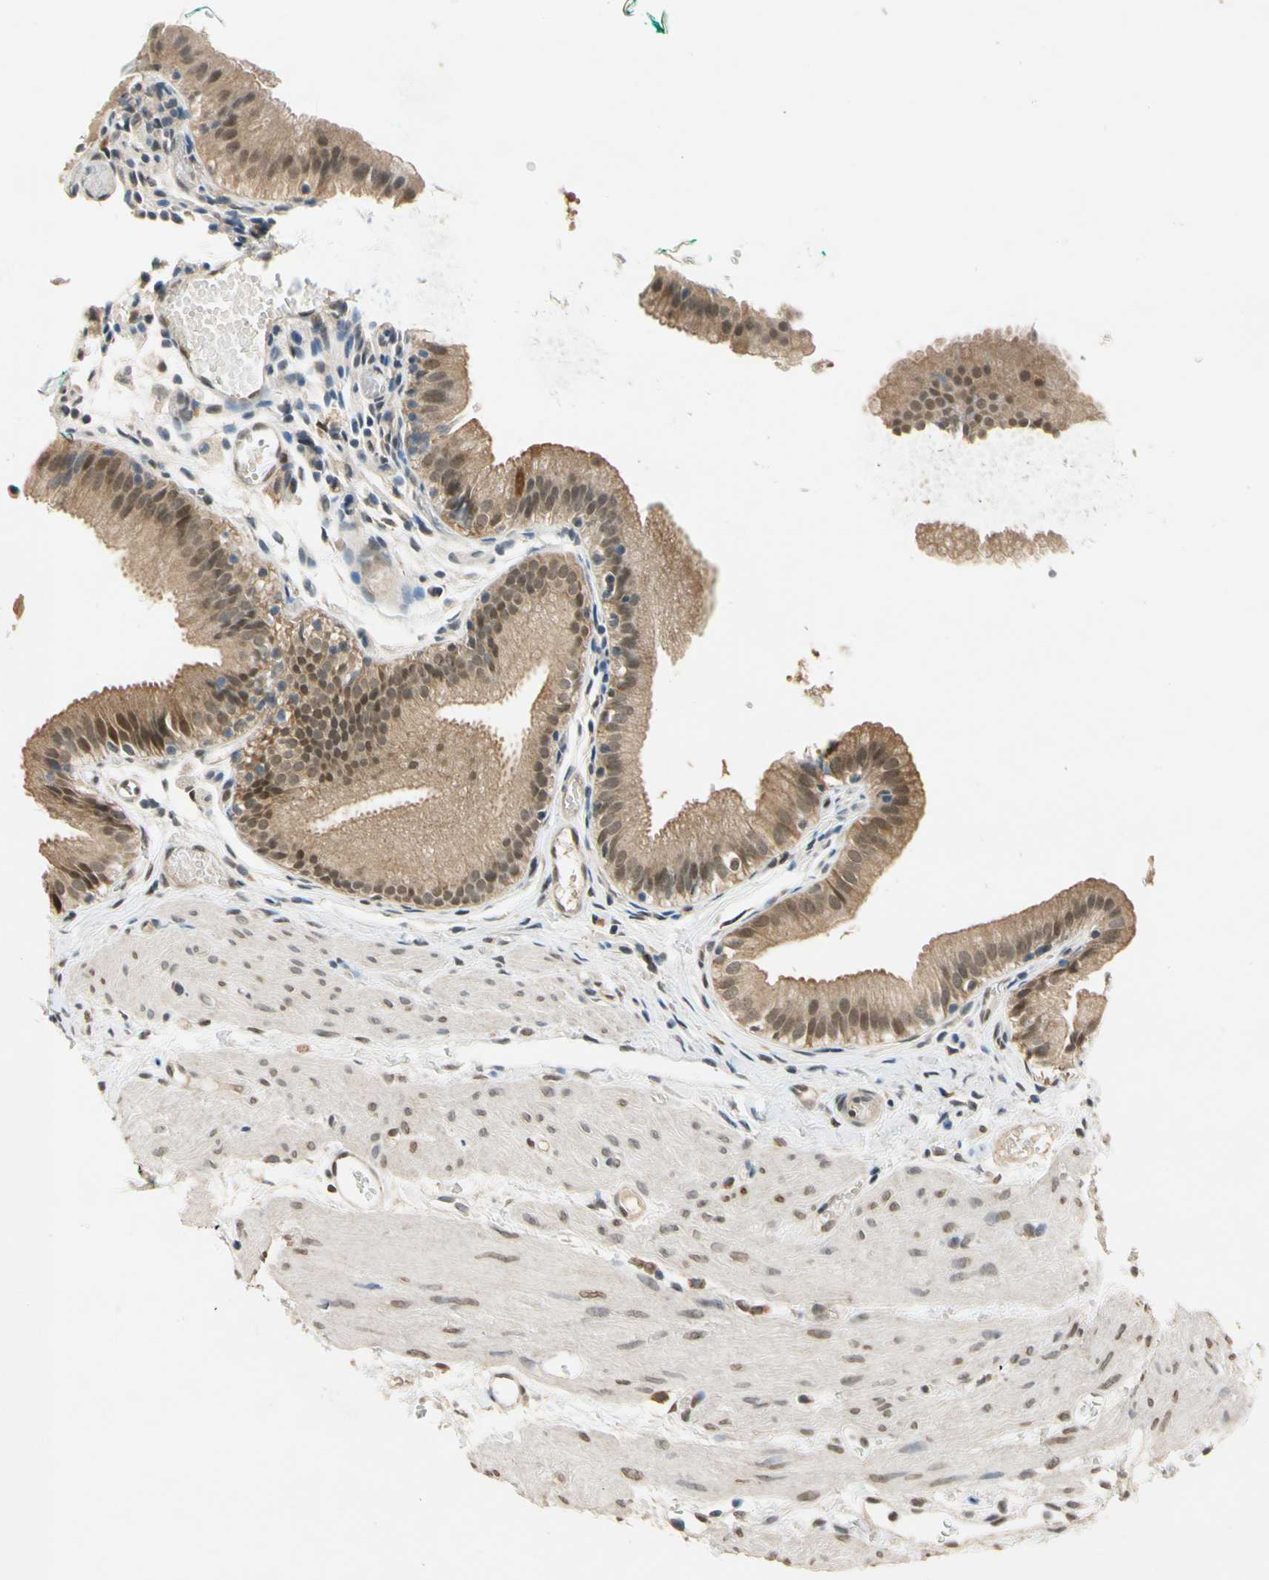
{"staining": {"intensity": "moderate", "quantity": ">75%", "location": "cytoplasmic/membranous,nuclear"}, "tissue": "gallbladder", "cell_type": "Glandular cells", "image_type": "normal", "snomed": [{"axis": "morphology", "description": "Normal tissue, NOS"}, {"axis": "topography", "description": "Gallbladder"}], "caption": "Gallbladder stained with IHC reveals moderate cytoplasmic/membranous,nuclear expression in approximately >75% of glandular cells. (IHC, brightfield microscopy, high magnification).", "gene": "RIOX2", "patient": {"sex": "female", "age": 26}}